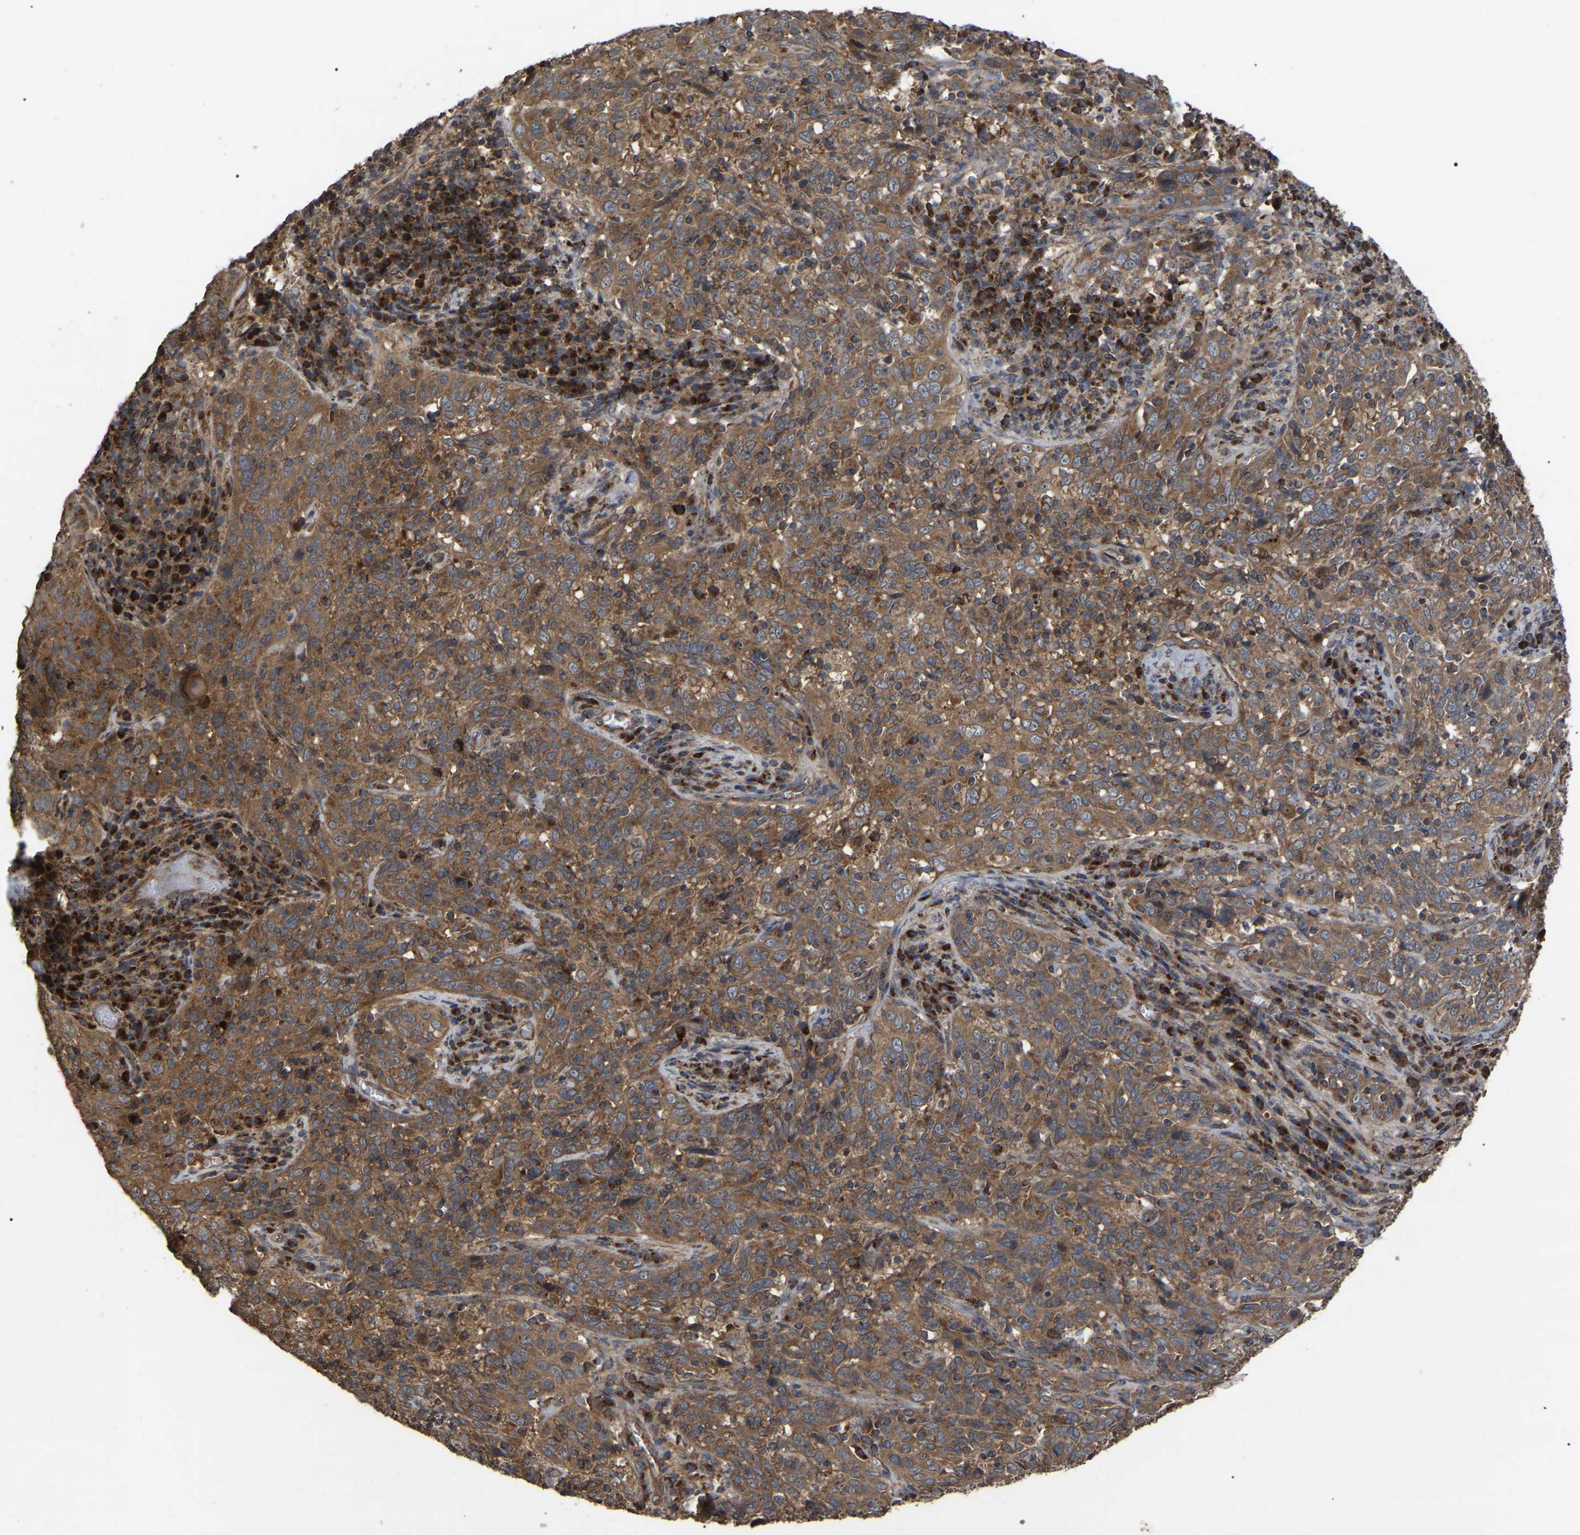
{"staining": {"intensity": "moderate", "quantity": ">75%", "location": "cytoplasmic/membranous"}, "tissue": "cervical cancer", "cell_type": "Tumor cells", "image_type": "cancer", "snomed": [{"axis": "morphology", "description": "Squamous cell carcinoma, NOS"}, {"axis": "topography", "description": "Cervix"}], "caption": "A brown stain shows moderate cytoplasmic/membranous expression of a protein in cervical cancer (squamous cell carcinoma) tumor cells. Nuclei are stained in blue.", "gene": "GCC1", "patient": {"sex": "female", "age": 46}}